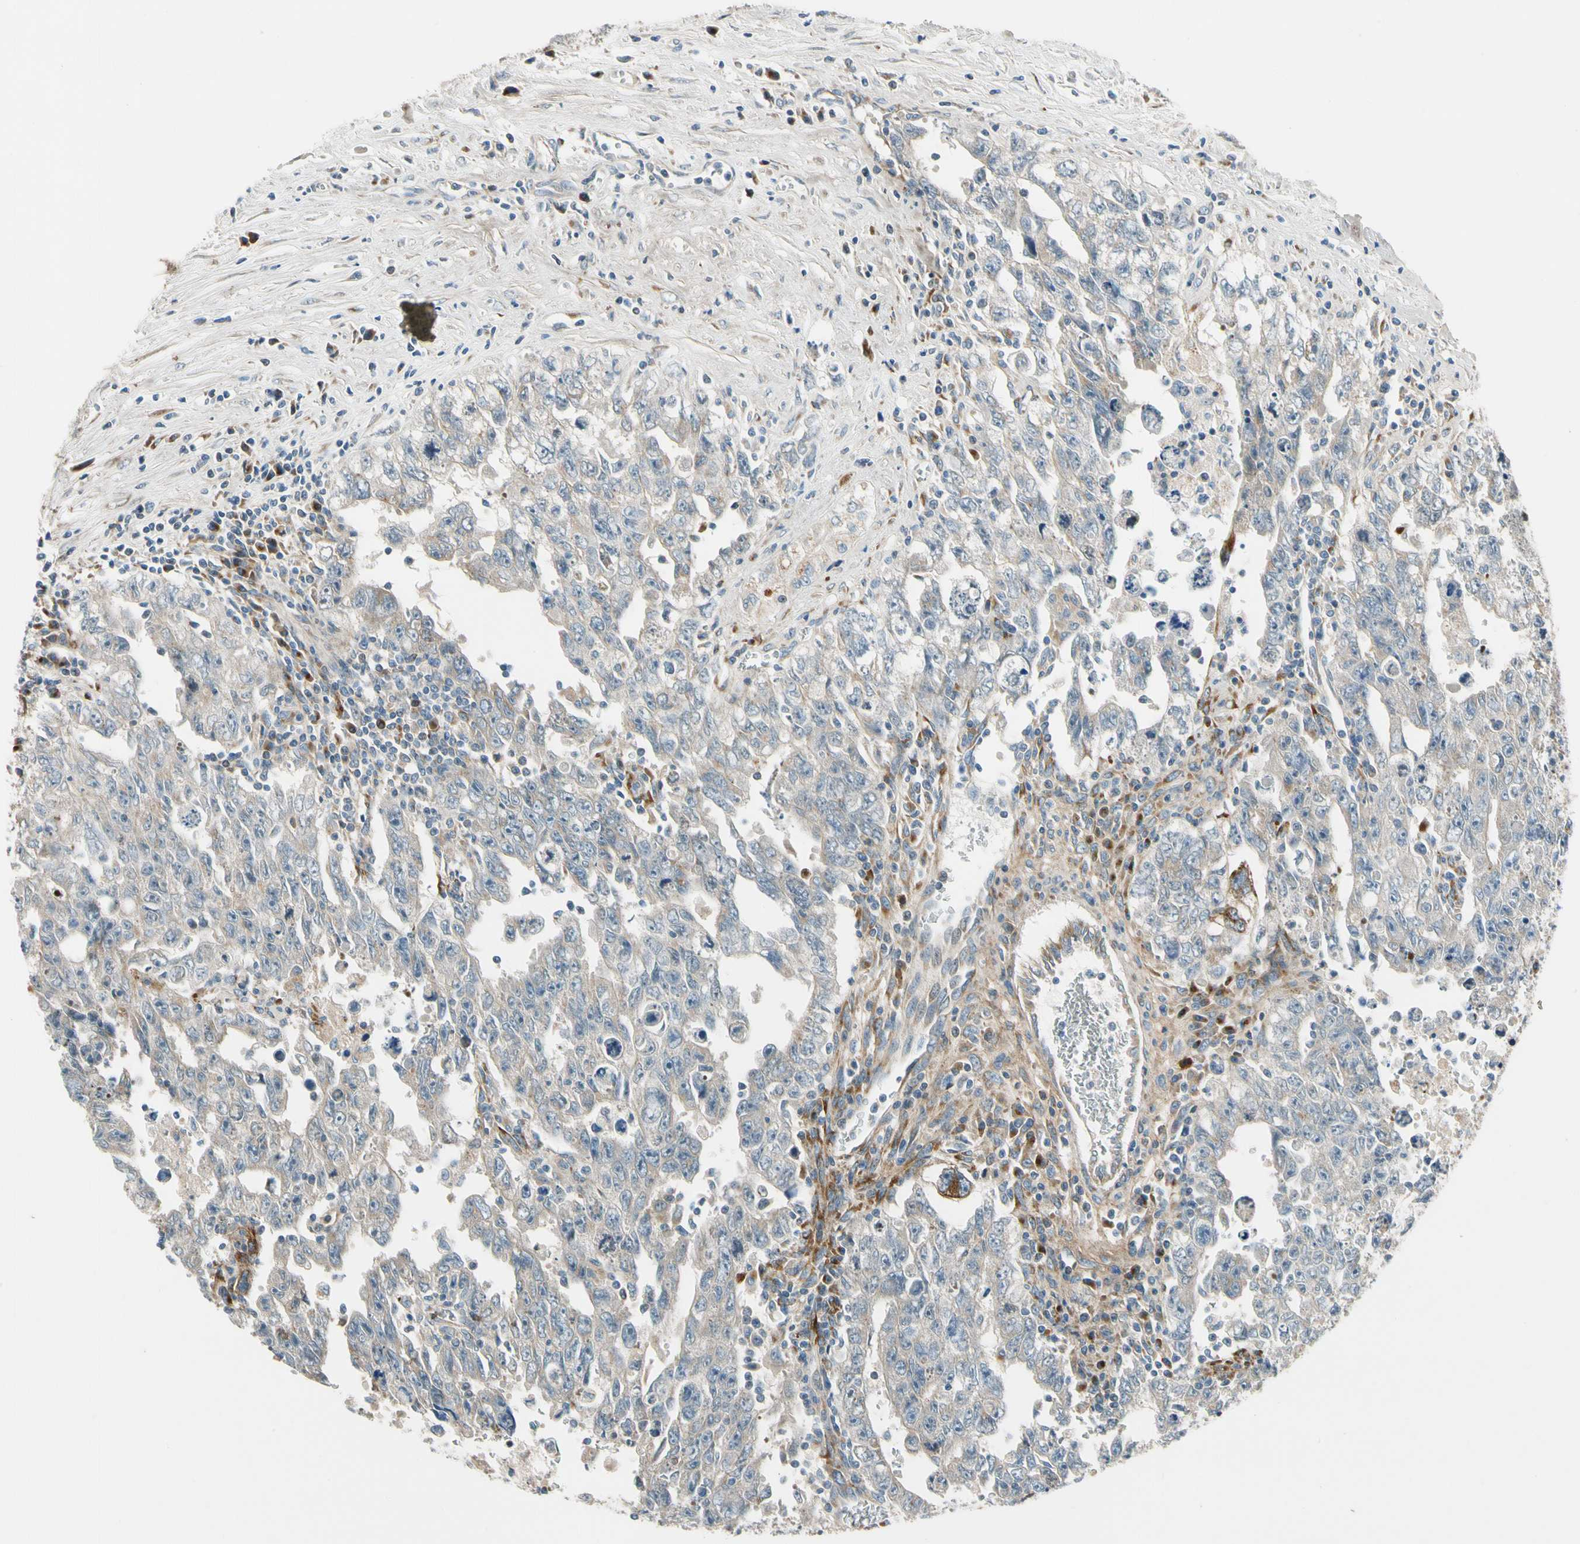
{"staining": {"intensity": "weak", "quantity": "25%-75%", "location": "cytoplasmic/membranous"}, "tissue": "testis cancer", "cell_type": "Tumor cells", "image_type": "cancer", "snomed": [{"axis": "morphology", "description": "Carcinoma, Embryonal, NOS"}, {"axis": "topography", "description": "Testis"}], "caption": "Protein positivity by immunohistochemistry (IHC) displays weak cytoplasmic/membranous staining in about 25%-75% of tumor cells in testis cancer.", "gene": "MST1R", "patient": {"sex": "male", "age": 28}}